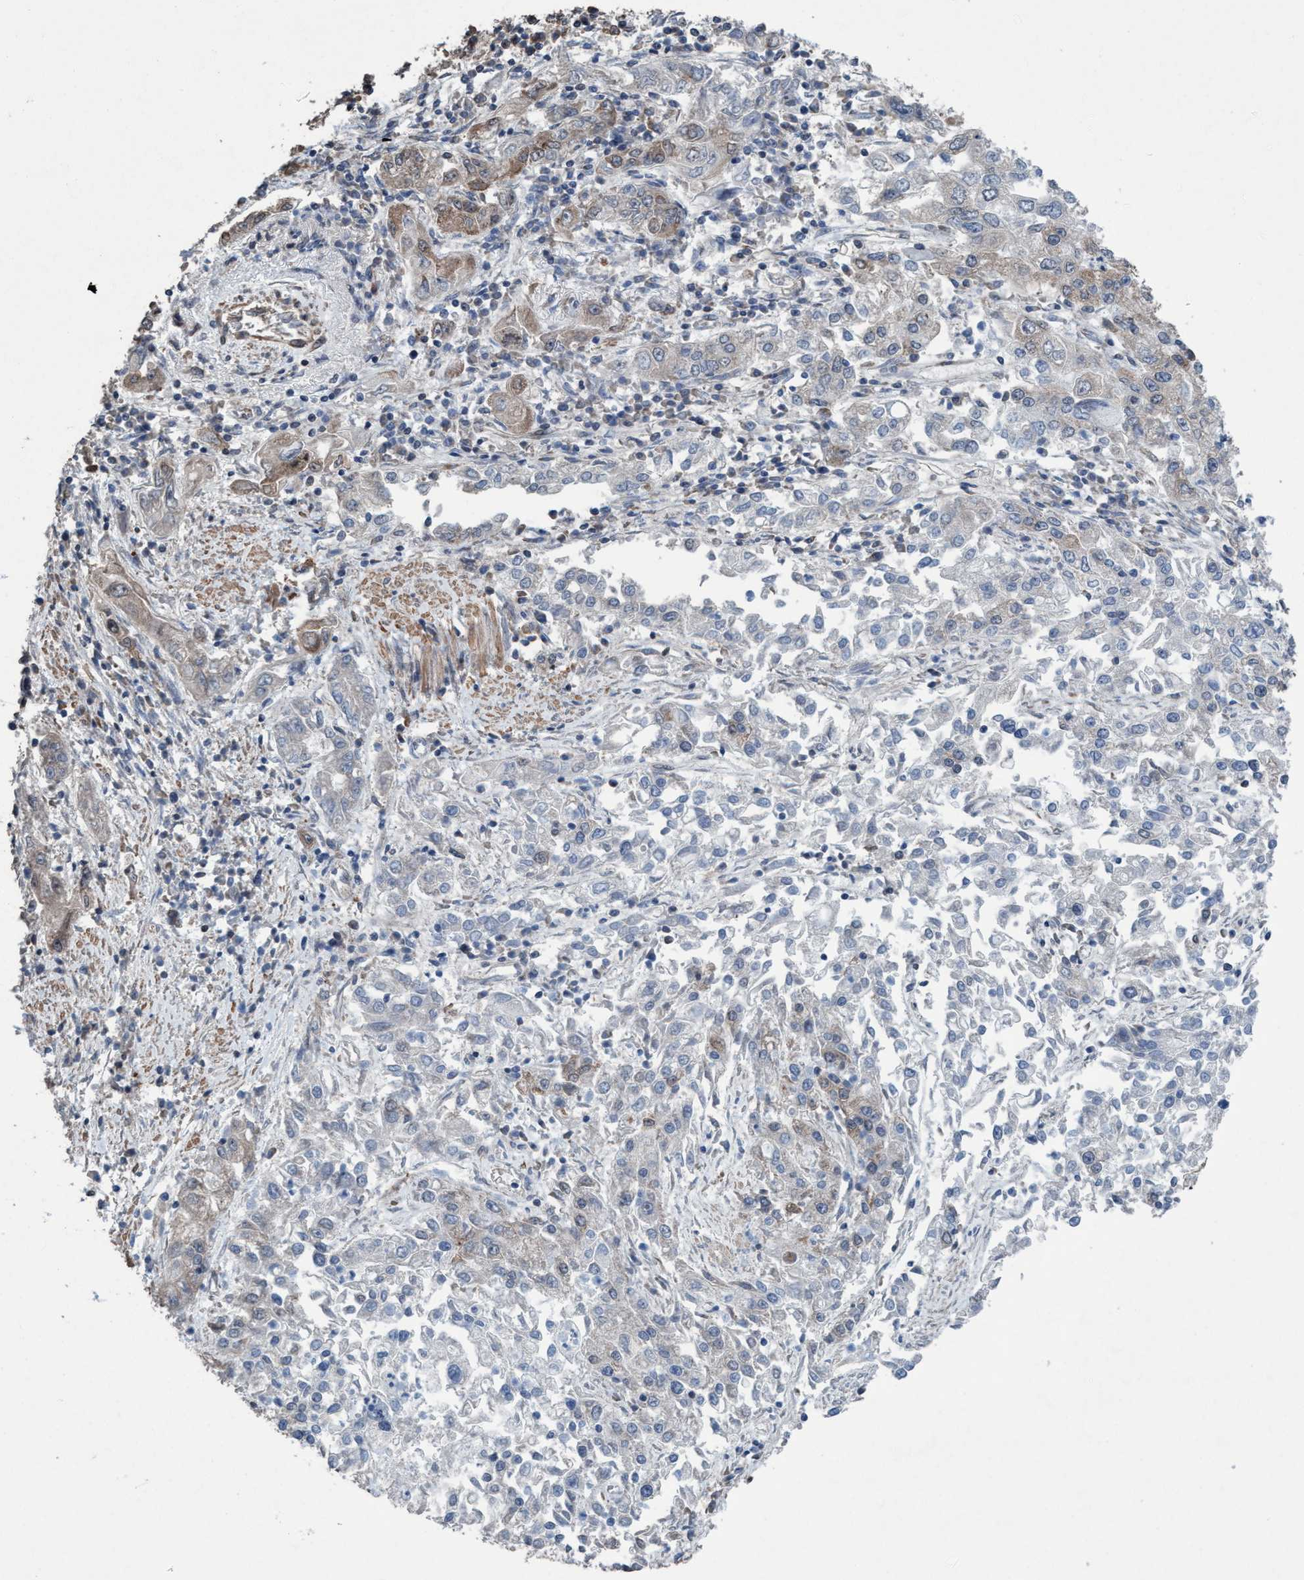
{"staining": {"intensity": "weak", "quantity": "25%-75%", "location": "cytoplasmic/membranous"}, "tissue": "endometrial cancer", "cell_type": "Tumor cells", "image_type": "cancer", "snomed": [{"axis": "morphology", "description": "Adenocarcinoma, NOS"}, {"axis": "topography", "description": "Endometrium"}], "caption": "Endometrial adenocarcinoma was stained to show a protein in brown. There is low levels of weak cytoplasmic/membranous positivity in approximately 25%-75% of tumor cells.", "gene": "METAP2", "patient": {"sex": "female", "age": 49}}